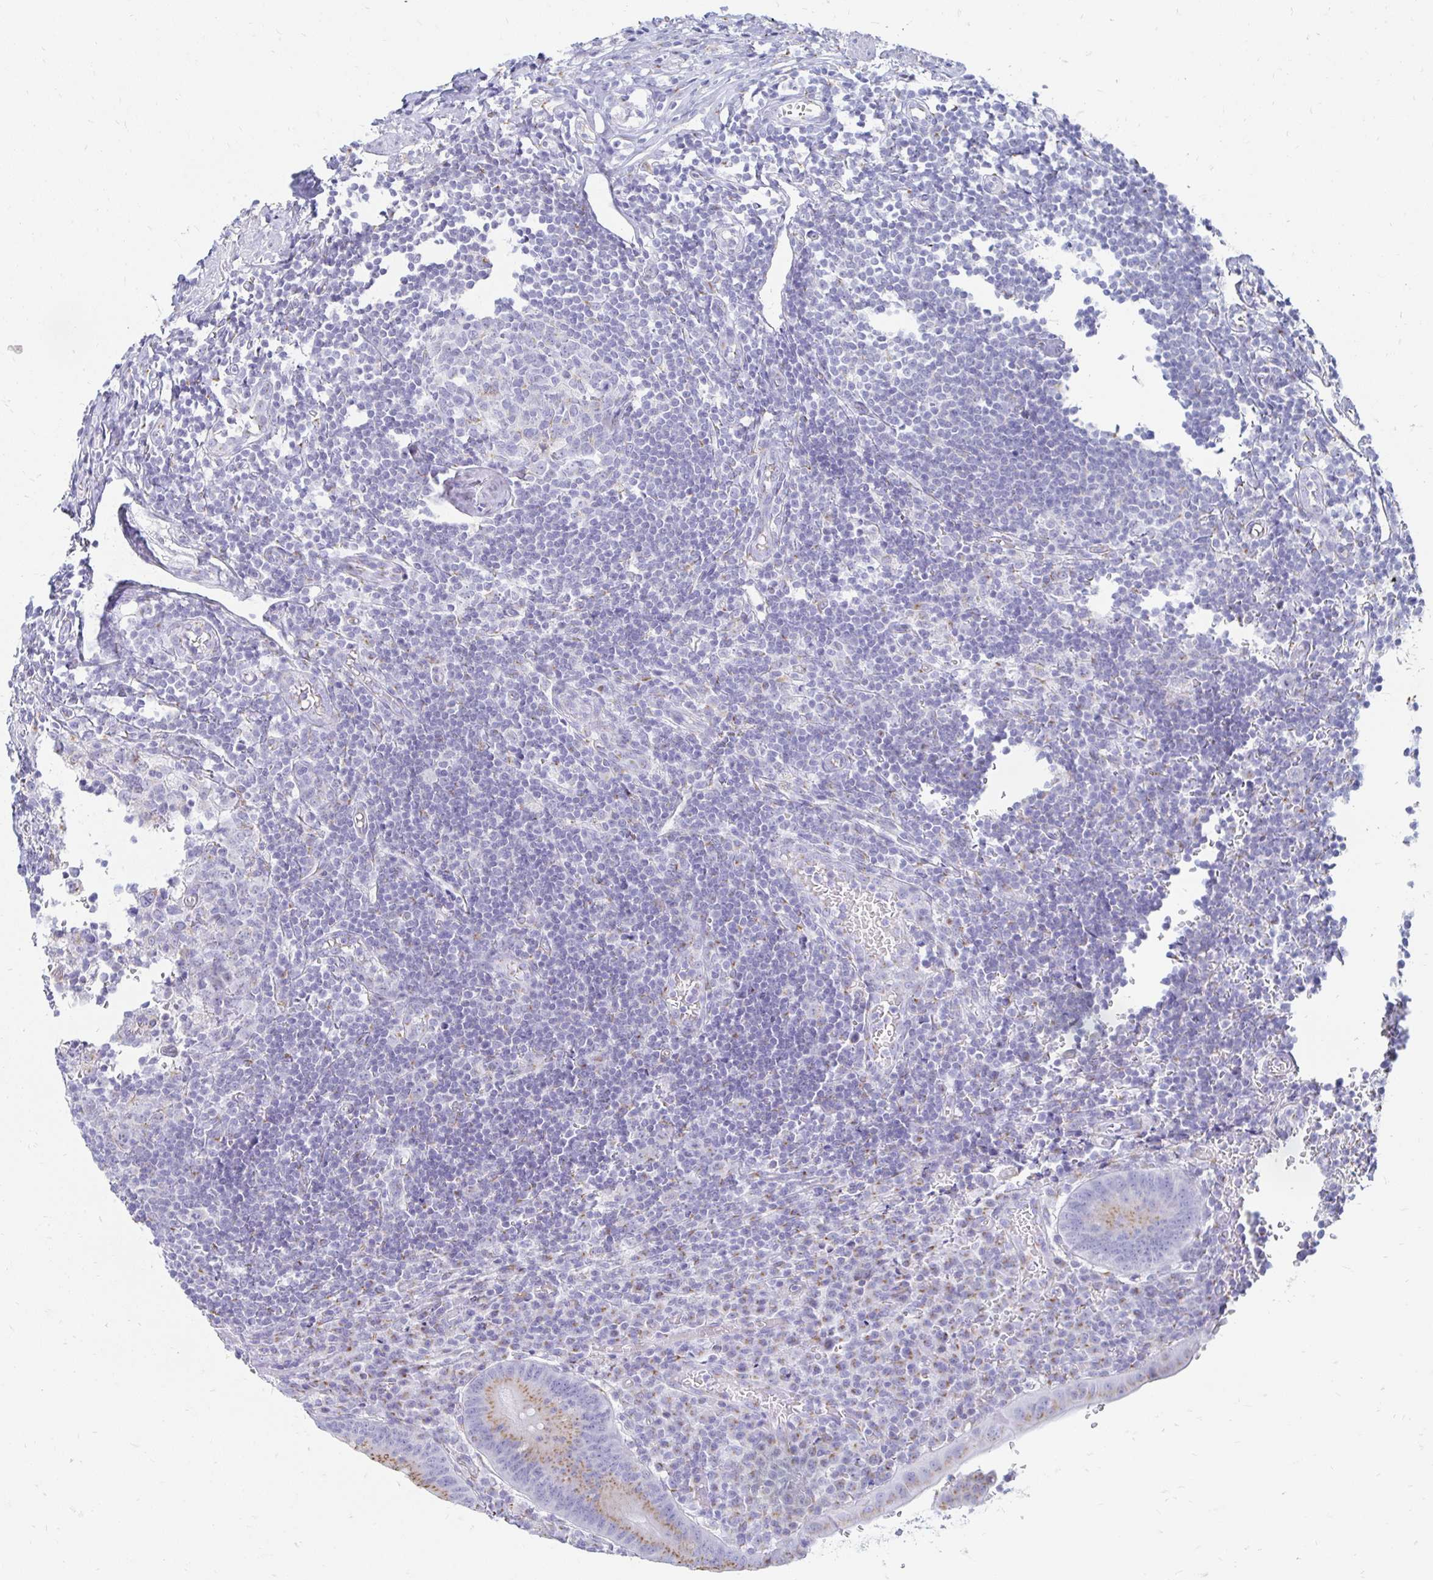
{"staining": {"intensity": "moderate", "quantity": "25%-75%", "location": "cytoplasmic/membranous"}, "tissue": "appendix", "cell_type": "Glandular cells", "image_type": "normal", "snomed": [{"axis": "morphology", "description": "Normal tissue, NOS"}, {"axis": "topography", "description": "Appendix"}], "caption": "Protein expression analysis of benign appendix exhibits moderate cytoplasmic/membranous positivity in approximately 25%-75% of glandular cells. (Stains: DAB (3,3'-diaminobenzidine) in brown, nuclei in blue, Microscopy: brightfield microscopy at high magnification).", "gene": "PAGE4", "patient": {"sex": "male", "age": 18}}